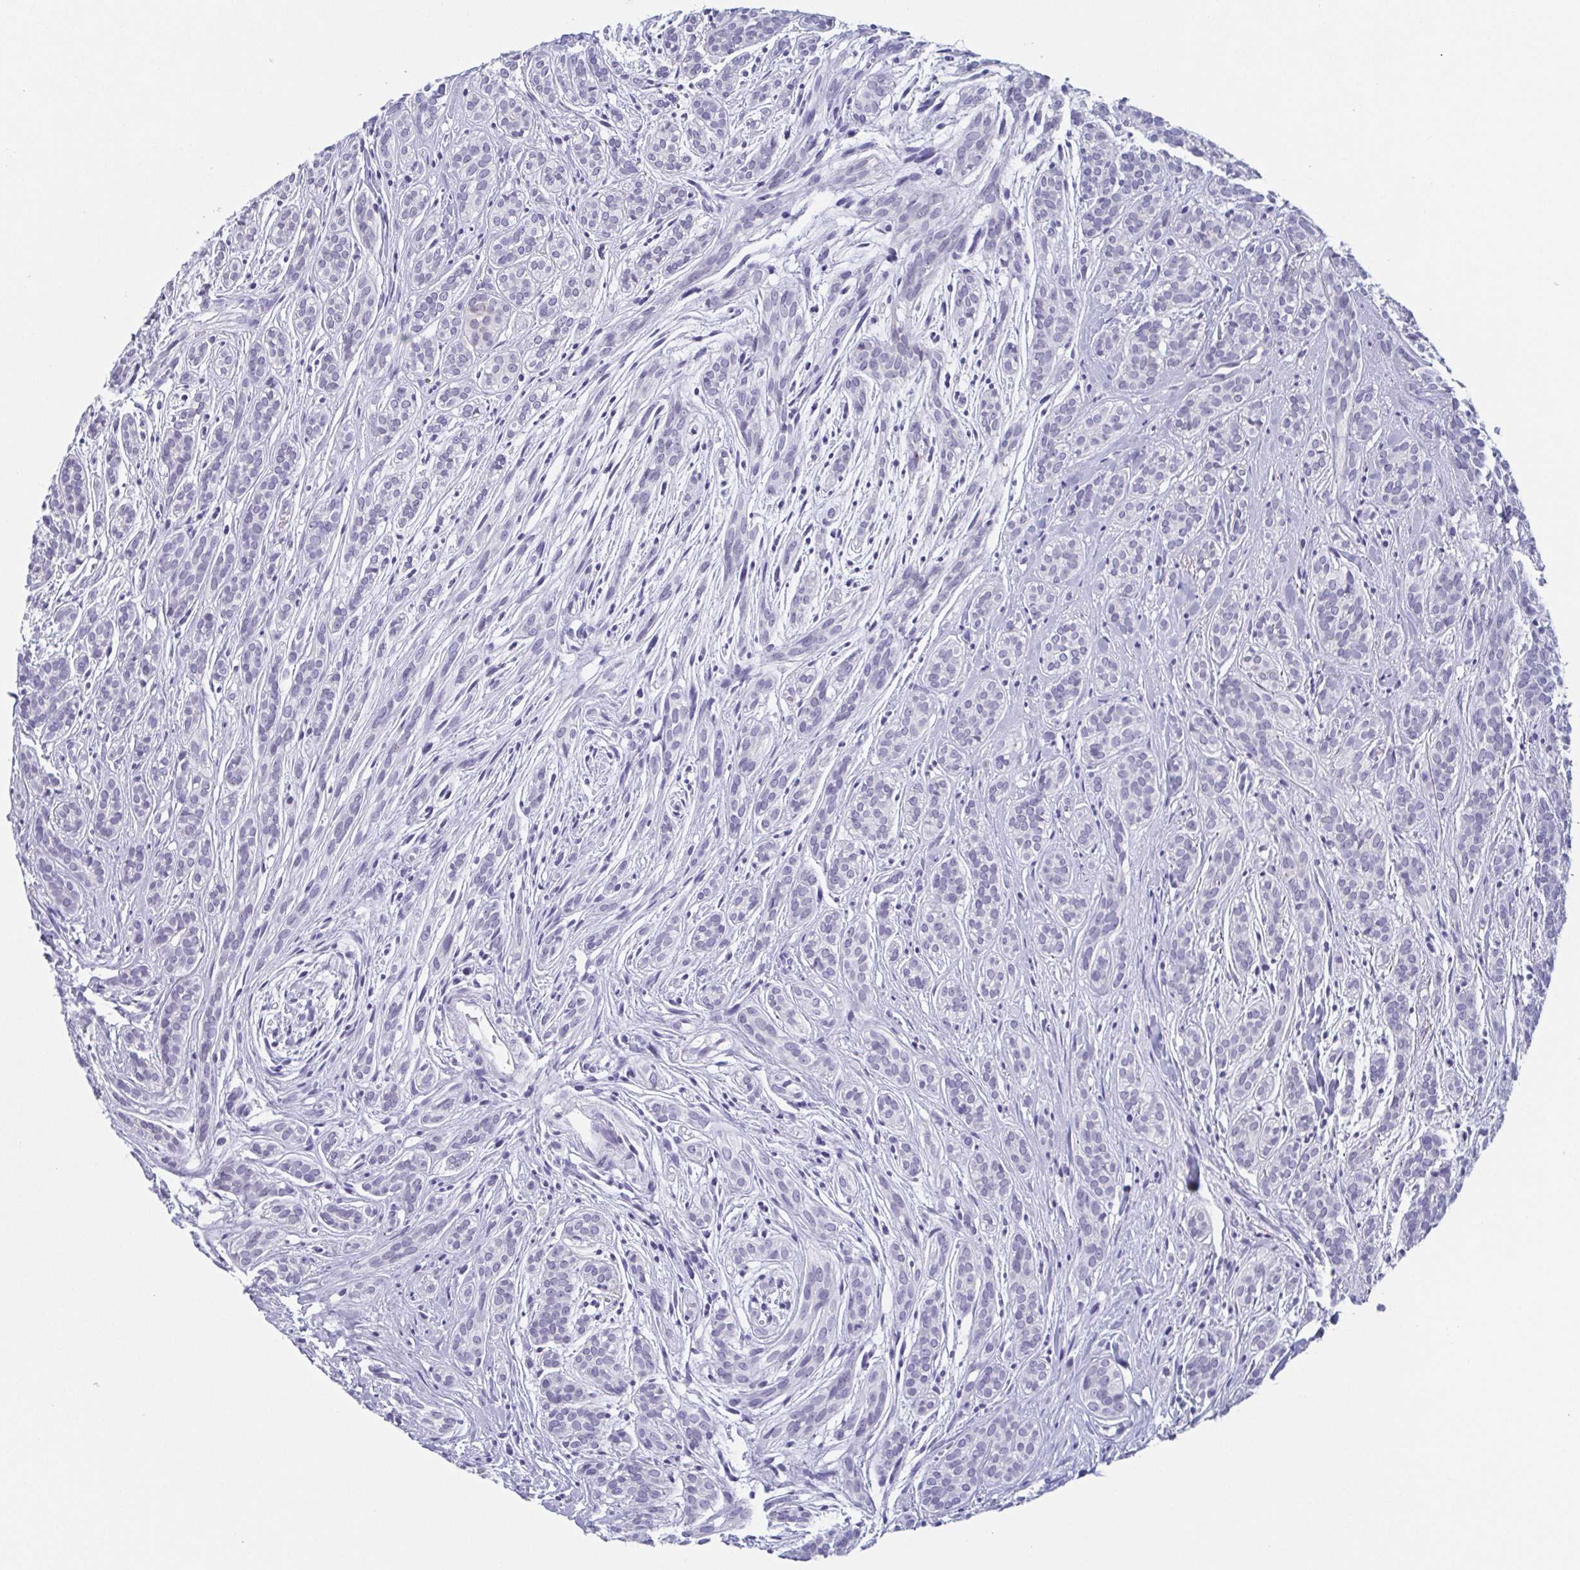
{"staining": {"intensity": "negative", "quantity": "none", "location": "none"}, "tissue": "head and neck cancer", "cell_type": "Tumor cells", "image_type": "cancer", "snomed": [{"axis": "morphology", "description": "Adenocarcinoma, NOS"}, {"axis": "topography", "description": "Head-Neck"}], "caption": "Immunohistochemistry (IHC) photomicrograph of head and neck cancer (adenocarcinoma) stained for a protein (brown), which shows no positivity in tumor cells.", "gene": "REG4", "patient": {"sex": "female", "age": 57}}